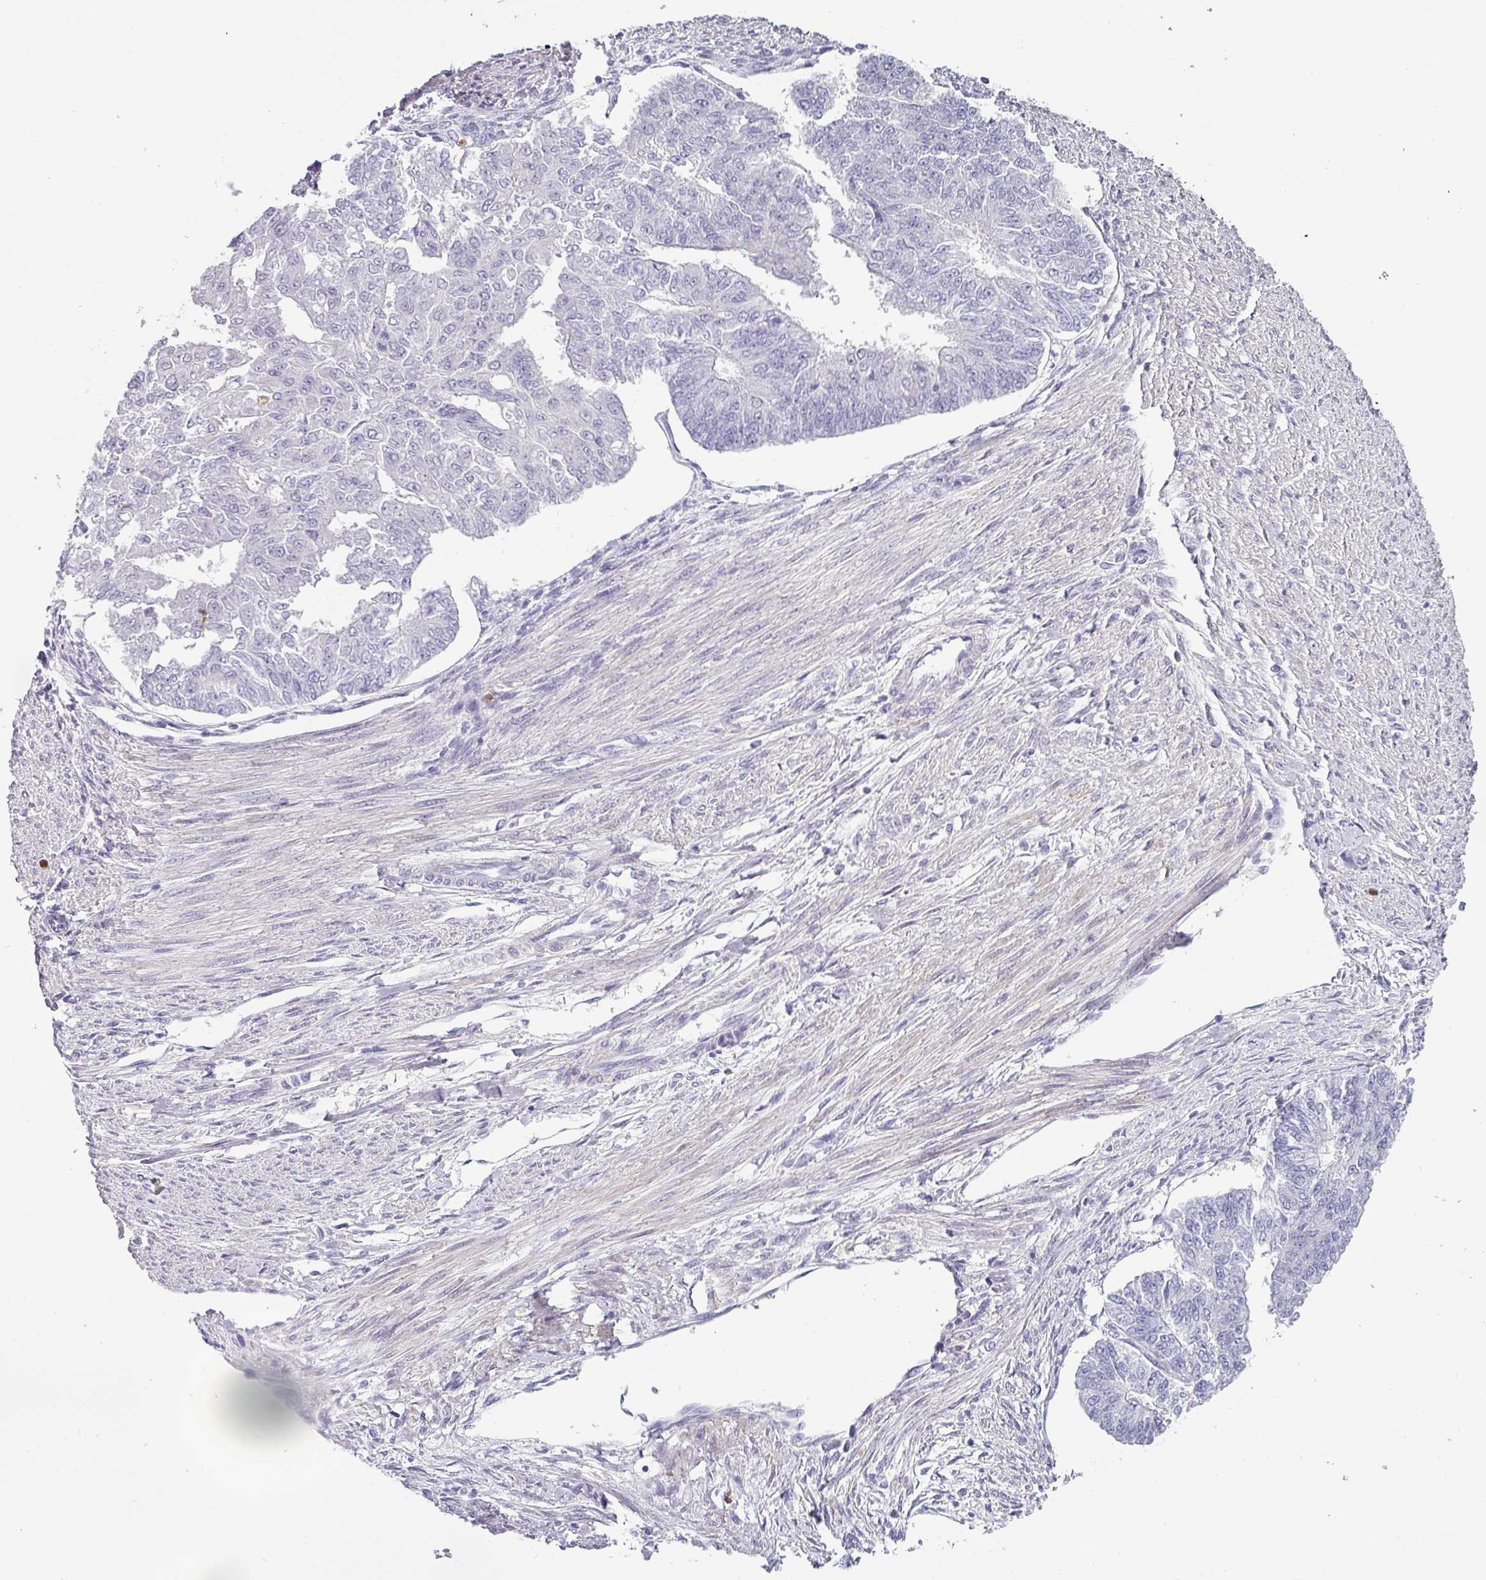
{"staining": {"intensity": "negative", "quantity": "none", "location": "none"}, "tissue": "endometrial cancer", "cell_type": "Tumor cells", "image_type": "cancer", "snomed": [{"axis": "morphology", "description": "Adenocarcinoma, NOS"}, {"axis": "topography", "description": "Endometrium"}], "caption": "A photomicrograph of endometrial cancer stained for a protein displays no brown staining in tumor cells.", "gene": "BTLA", "patient": {"sex": "female", "age": 32}}